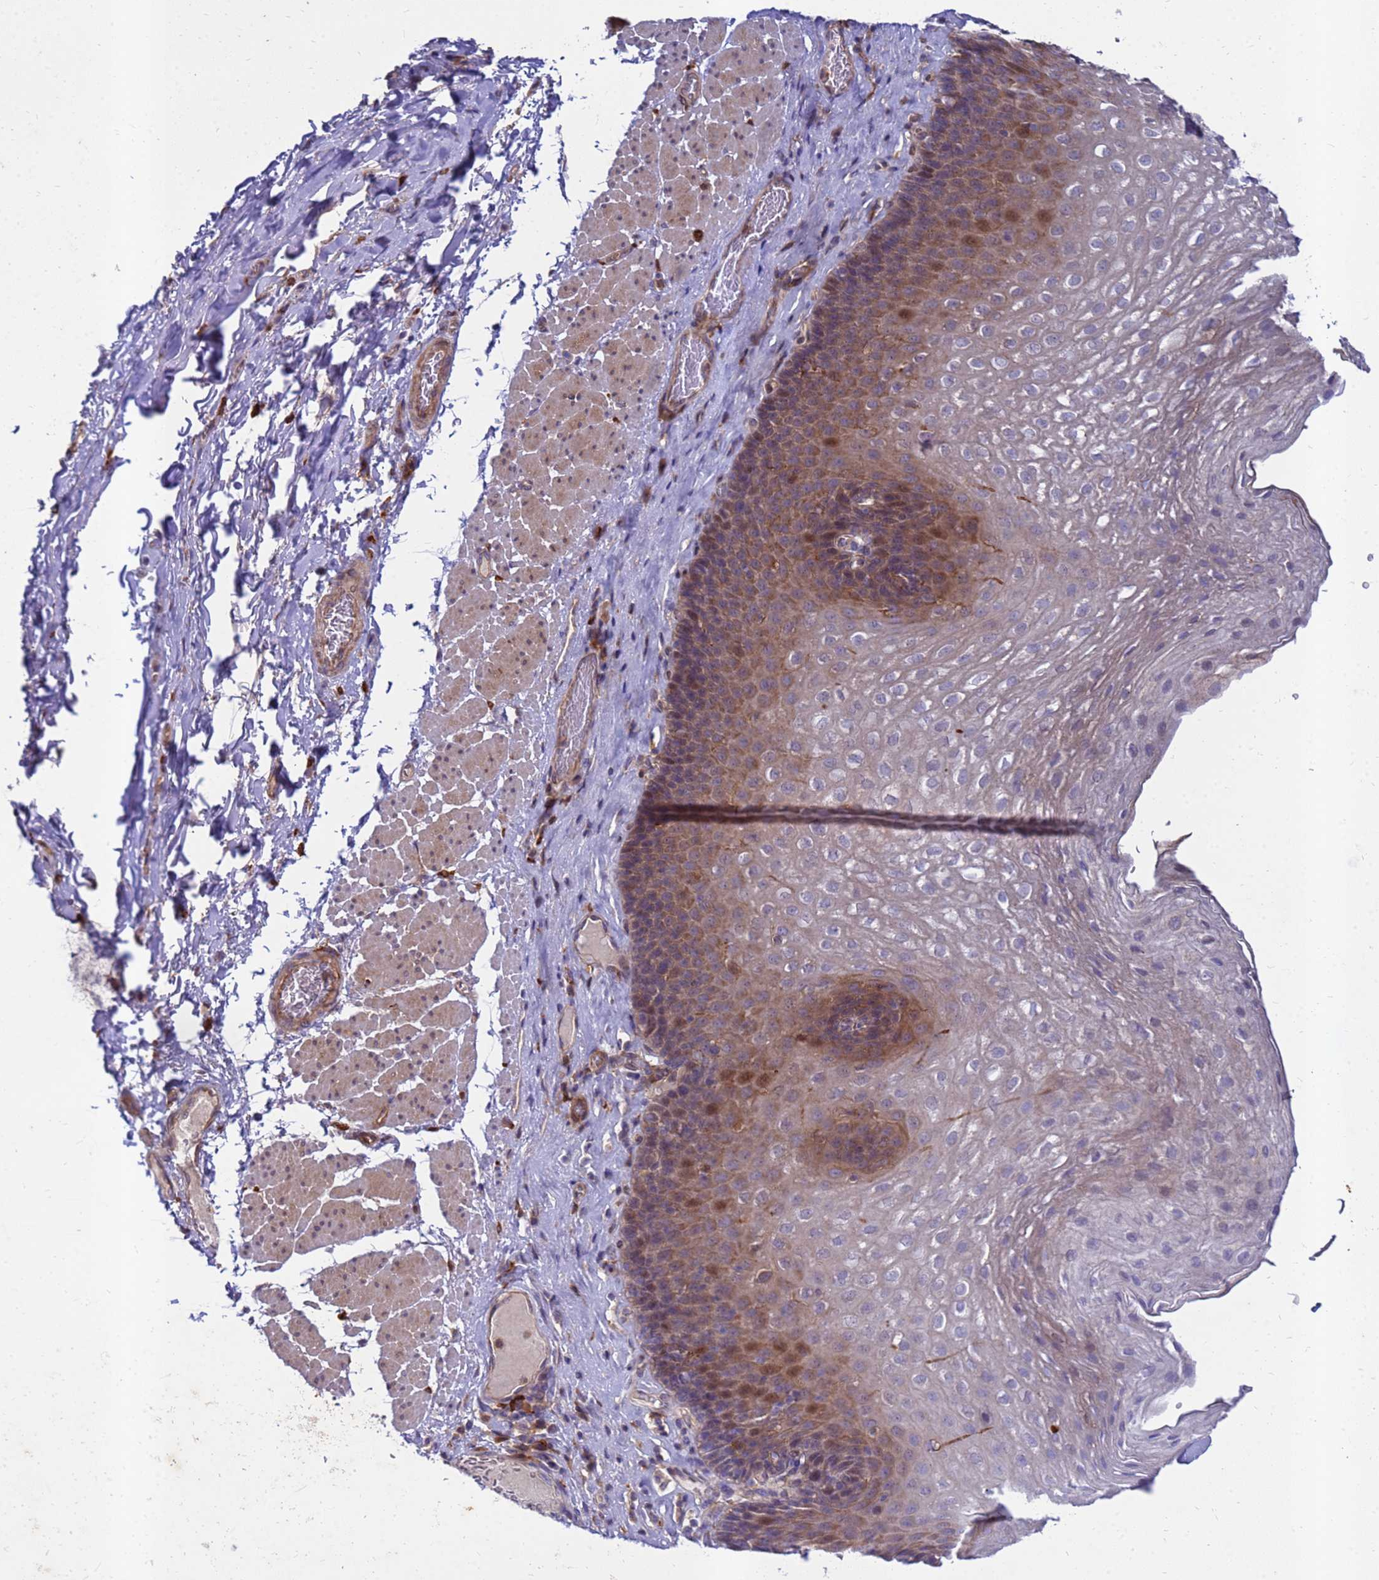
{"staining": {"intensity": "moderate", "quantity": "25%-75%", "location": "cytoplasmic/membranous,nuclear"}, "tissue": "esophagus", "cell_type": "Squamous epithelial cells", "image_type": "normal", "snomed": [{"axis": "morphology", "description": "Normal tissue, NOS"}, {"axis": "topography", "description": "Esophagus"}], "caption": "A medium amount of moderate cytoplasmic/membranous,nuclear staining is identified in about 25%-75% of squamous epithelial cells in normal esophagus. Nuclei are stained in blue.", "gene": "RNF215", "patient": {"sex": "female", "age": 66}}